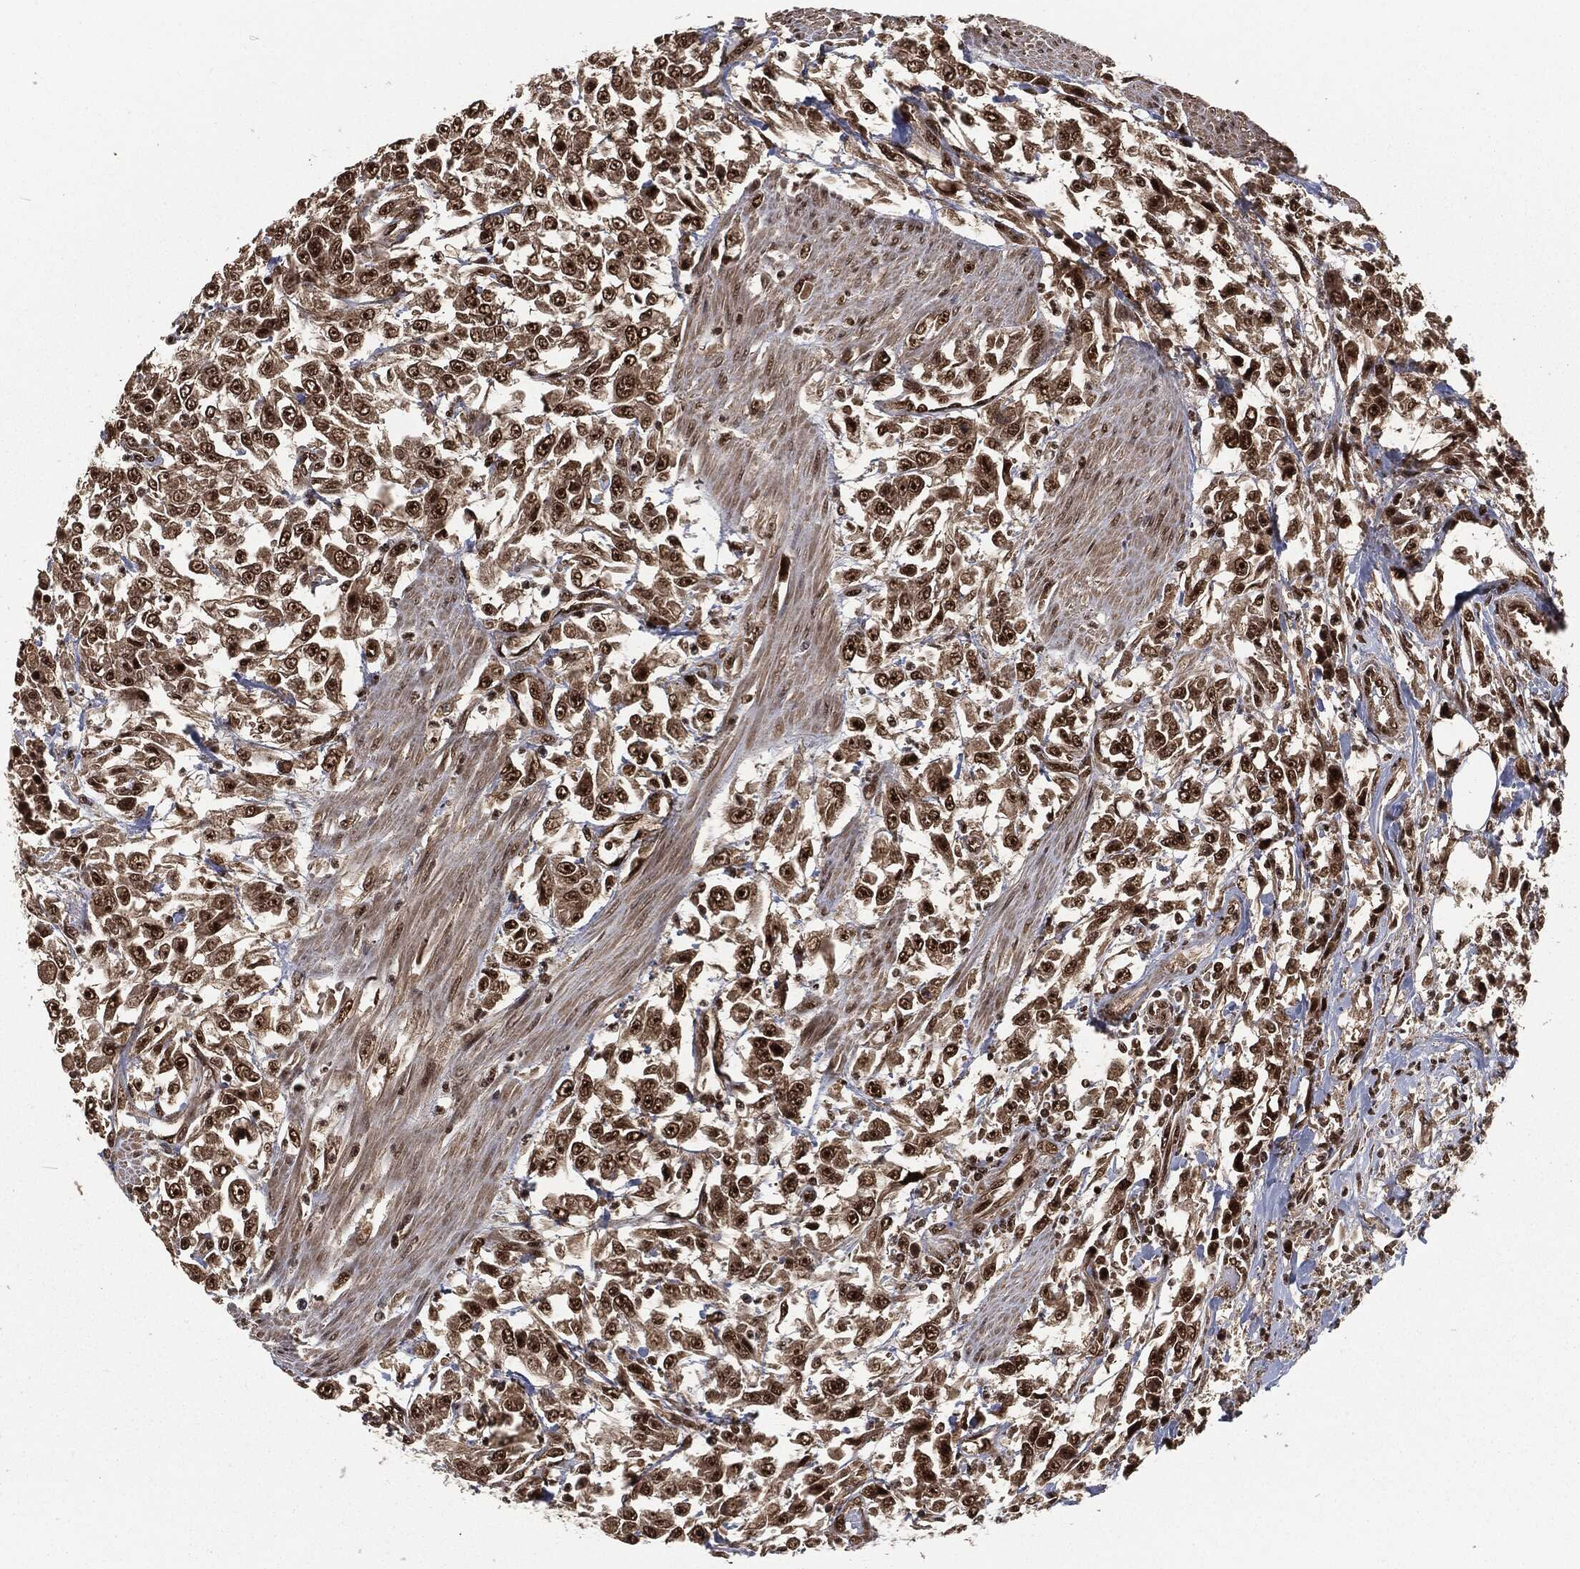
{"staining": {"intensity": "strong", "quantity": "25%-75%", "location": "nuclear"}, "tissue": "urothelial cancer", "cell_type": "Tumor cells", "image_type": "cancer", "snomed": [{"axis": "morphology", "description": "Urothelial carcinoma, High grade"}, {"axis": "topography", "description": "Urinary bladder"}], "caption": "A histopathology image of human high-grade urothelial carcinoma stained for a protein demonstrates strong nuclear brown staining in tumor cells. (DAB IHC, brown staining for protein, blue staining for nuclei).", "gene": "NGRN", "patient": {"sex": "male", "age": 46}}